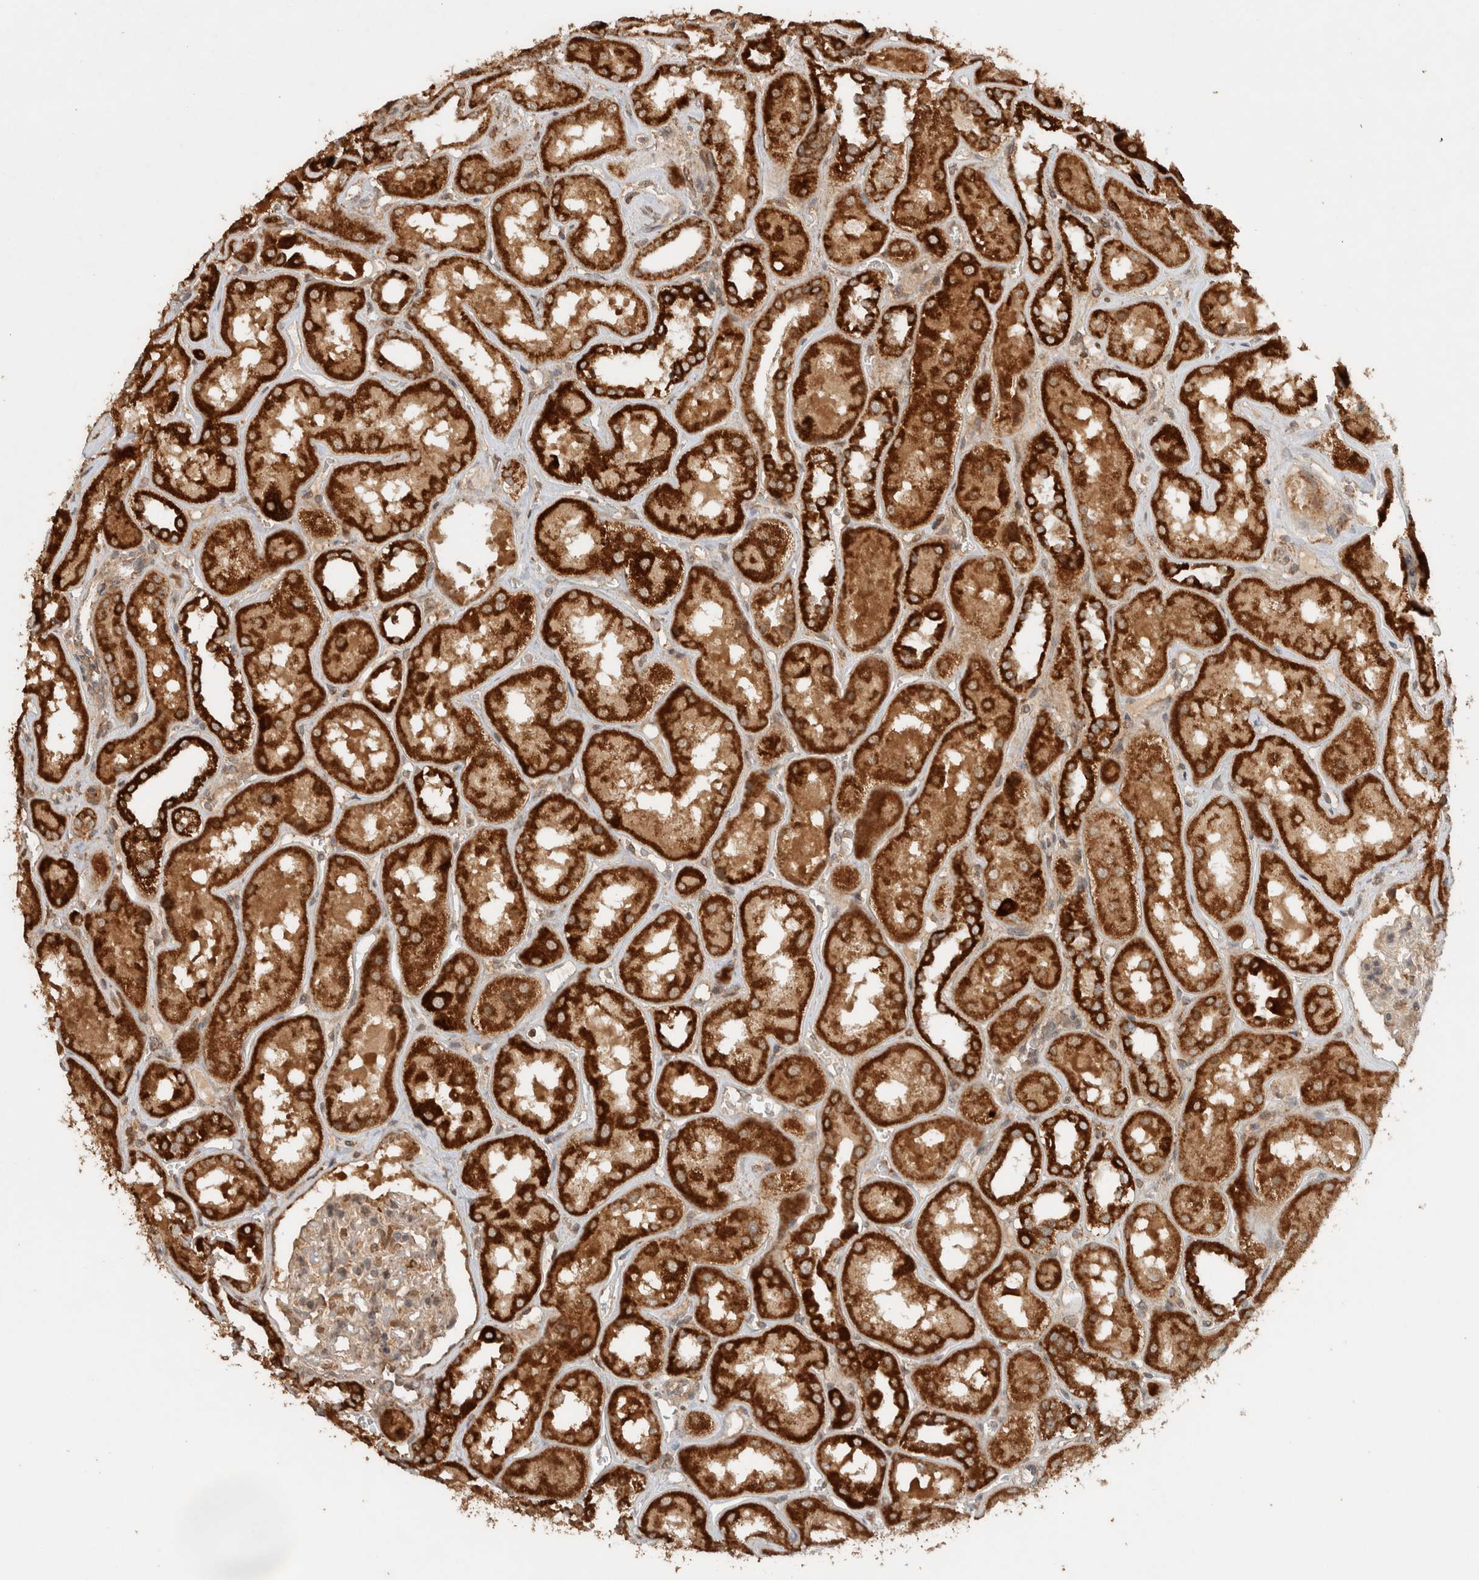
{"staining": {"intensity": "weak", "quantity": "25%-75%", "location": "cytoplasmic/membranous"}, "tissue": "kidney", "cell_type": "Cells in glomeruli", "image_type": "normal", "snomed": [{"axis": "morphology", "description": "Normal tissue, NOS"}, {"axis": "topography", "description": "Kidney"}], "caption": "Weak cytoplasmic/membranous expression is seen in about 25%-75% of cells in glomeruli in unremarkable kidney.", "gene": "EIF2B3", "patient": {"sex": "male", "age": 70}}